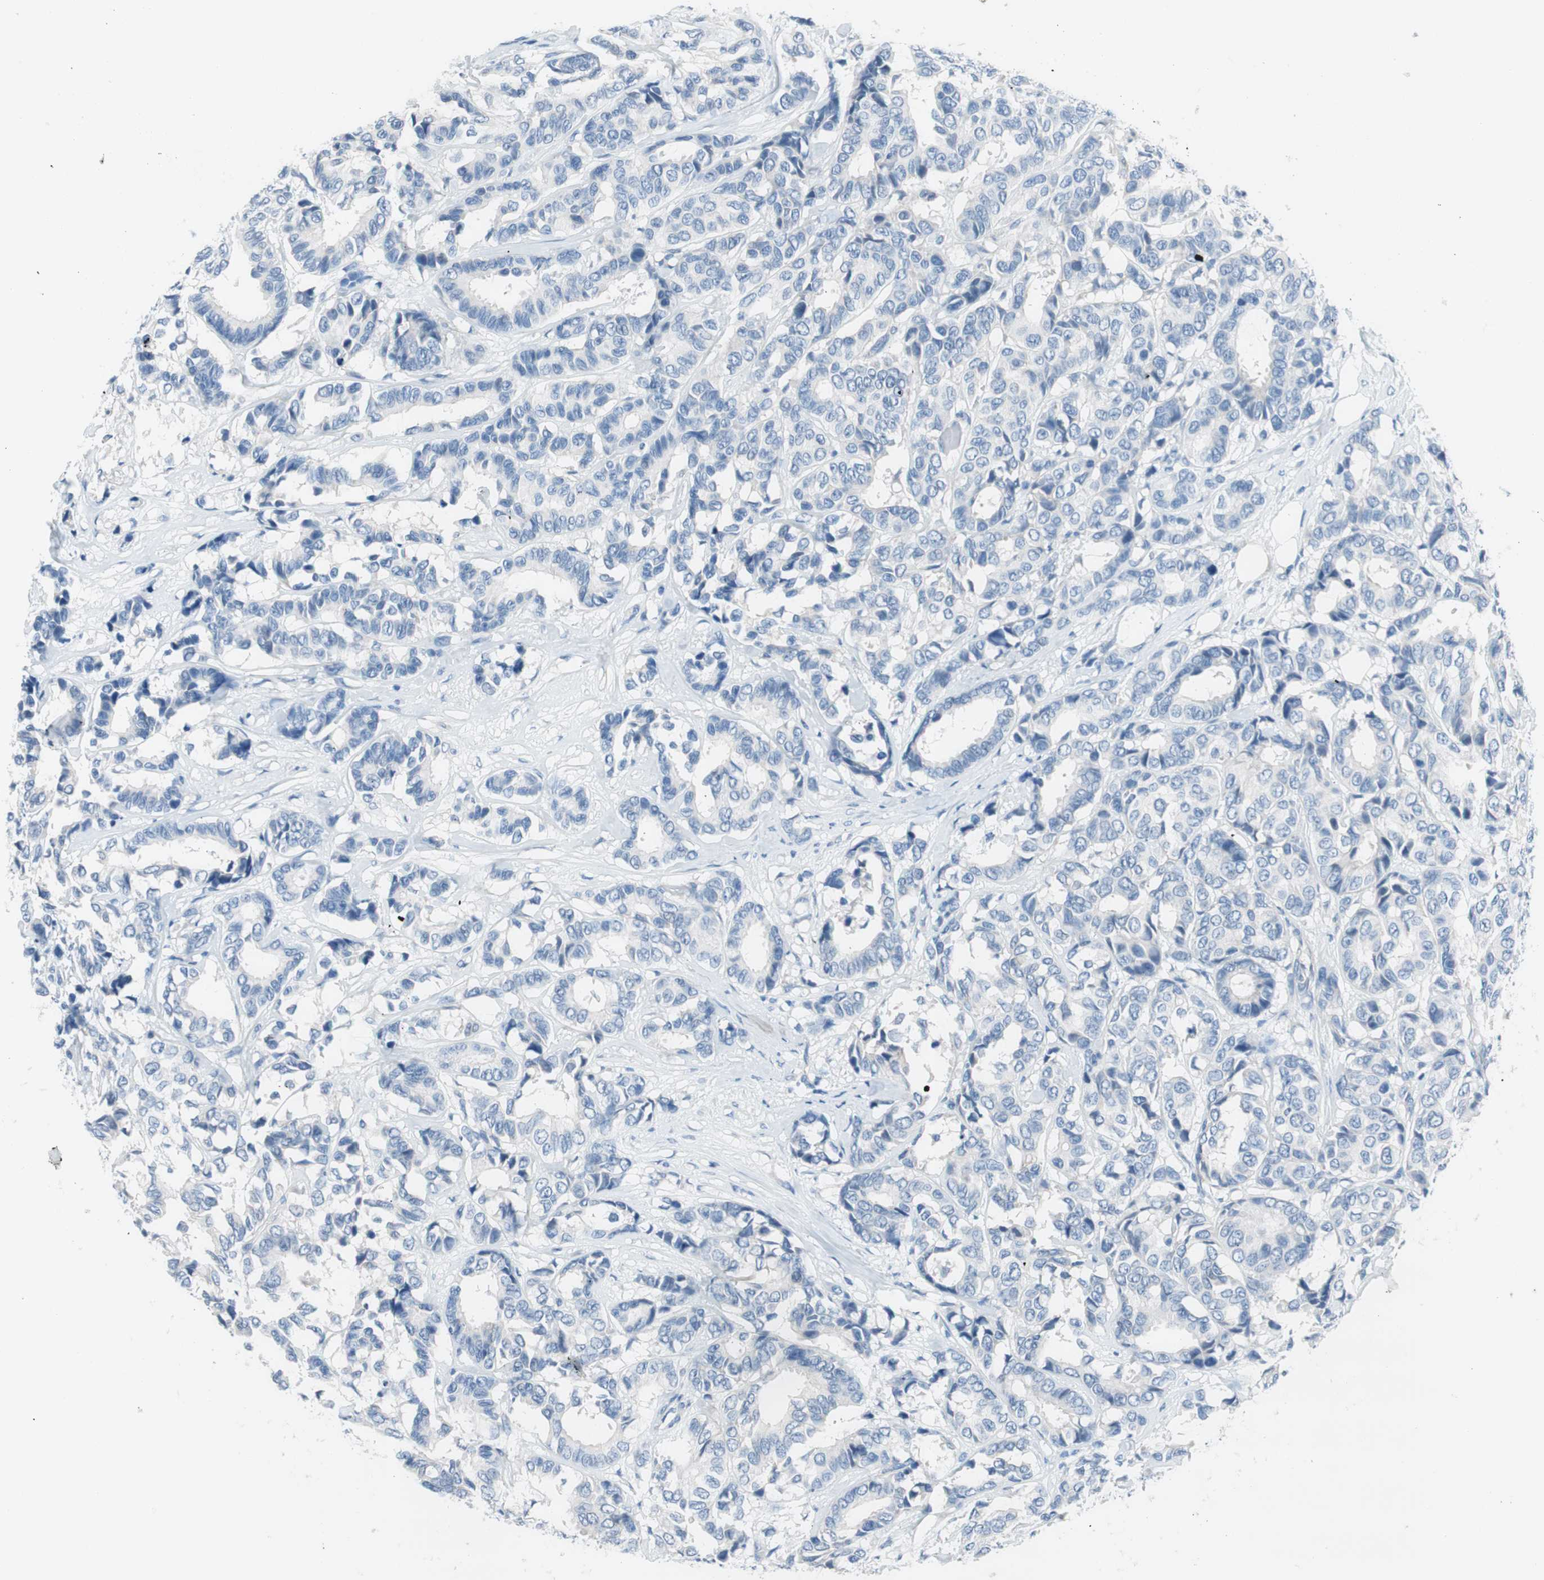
{"staining": {"intensity": "negative", "quantity": "none", "location": "none"}, "tissue": "breast cancer", "cell_type": "Tumor cells", "image_type": "cancer", "snomed": [{"axis": "morphology", "description": "Duct carcinoma"}, {"axis": "topography", "description": "Breast"}], "caption": "High magnification brightfield microscopy of breast cancer stained with DAB (3,3'-diaminobenzidine) (brown) and counterstained with hematoxylin (blue): tumor cells show no significant positivity.", "gene": "EVA1A", "patient": {"sex": "female", "age": 87}}